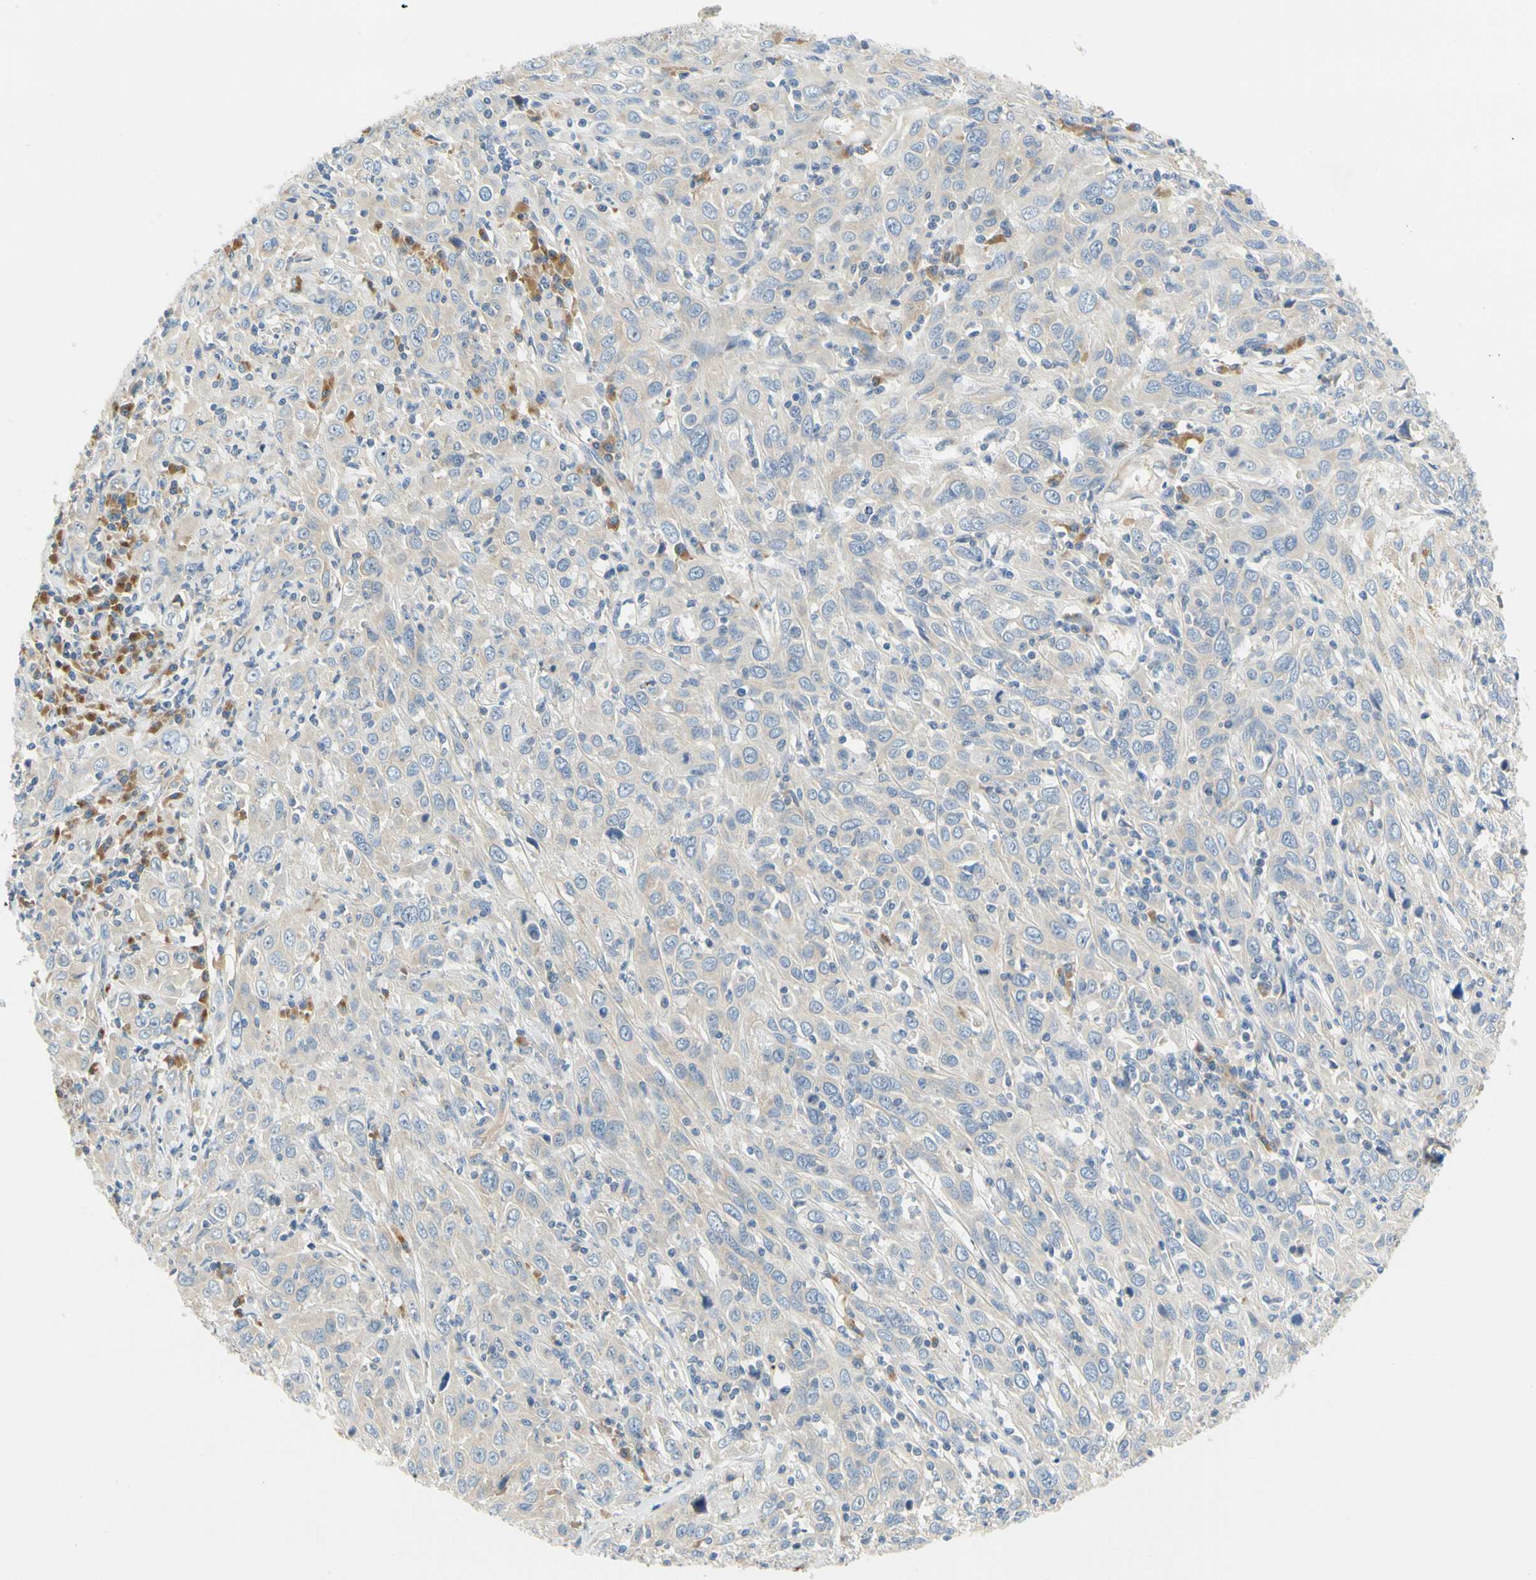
{"staining": {"intensity": "weak", "quantity": "25%-75%", "location": "cytoplasmic/membranous"}, "tissue": "cervical cancer", "cell_type": "Tumor cells", "image_type": "cancer", "snomed": [{"axis": "morphology", "description": "Squamous cell carcinoma, NOS"}, {"axis": "topography", "description": "Cervix"}], "caption": "Immunohistochemical staining of cervical cancer (squamous cell carcinoma) displays weak cytoplasmic/membranous protein positivity in approximately 25%-75% of tumor cells.", "gene": "LRRC47", "patient": {"sex": "female", "age": 46}}